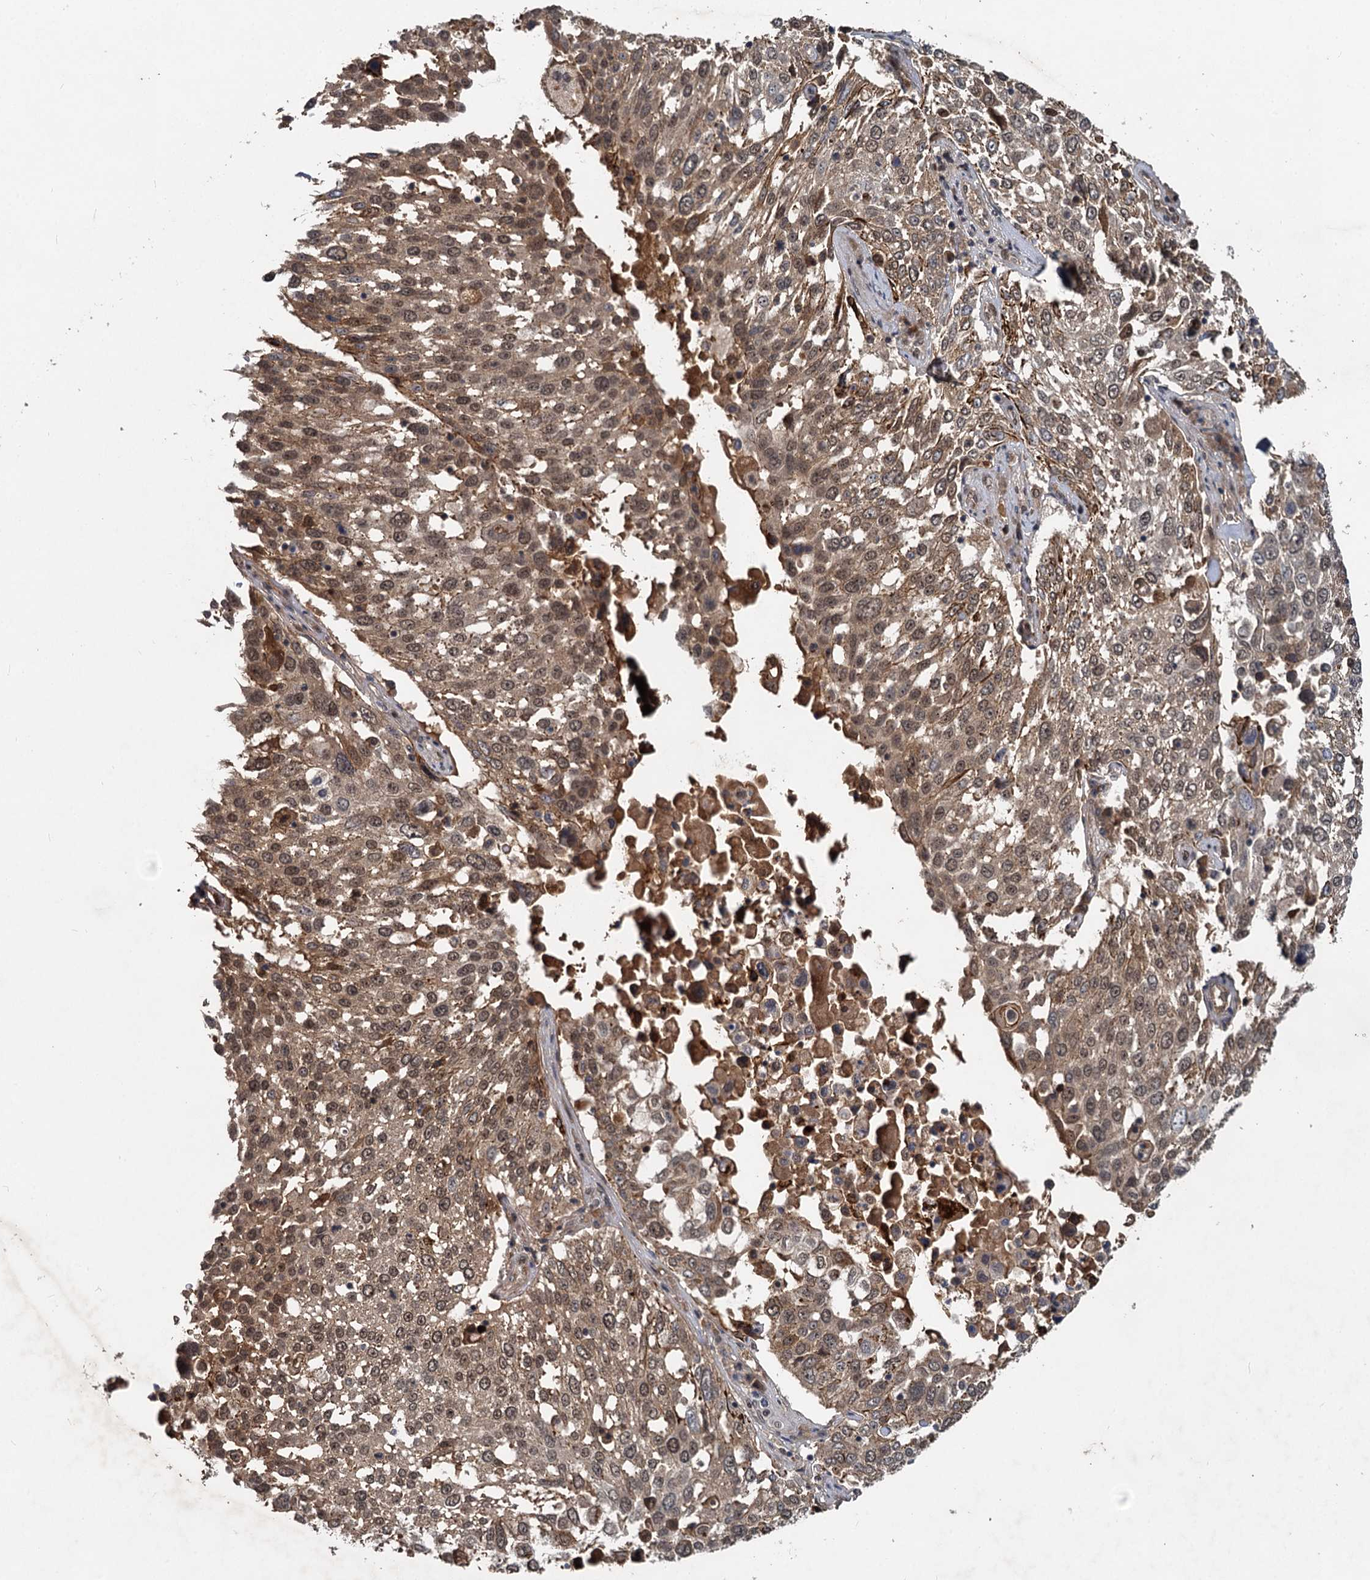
{"staining": {"intensity": "moderate", "quantity": ">75%", "location": "cytoplasmic/membranous,nuclear"}, "tissue": "lung cancer", "cell_type": "Tumor cells", "image_type": "cancer", "snomed": [{"axis": "morphology", "description": "Squamous cell carcinoma, NOS"}, {"axis": "topography", "description": "Lung"}], "caption": "High-power microscopy captured an immunohistochemistry photomicrograph of lung squamous cell carcinoma, revealing moderate cytoplasmic/membranous and nuclear positivity in about >75% of tumor cells. (DAB (3,3'-diaminobenzidine) IHC with brightfield microscopy, high magnification).", "gene": "RITA1", "patient": {"sex": "male", "age": 65}}